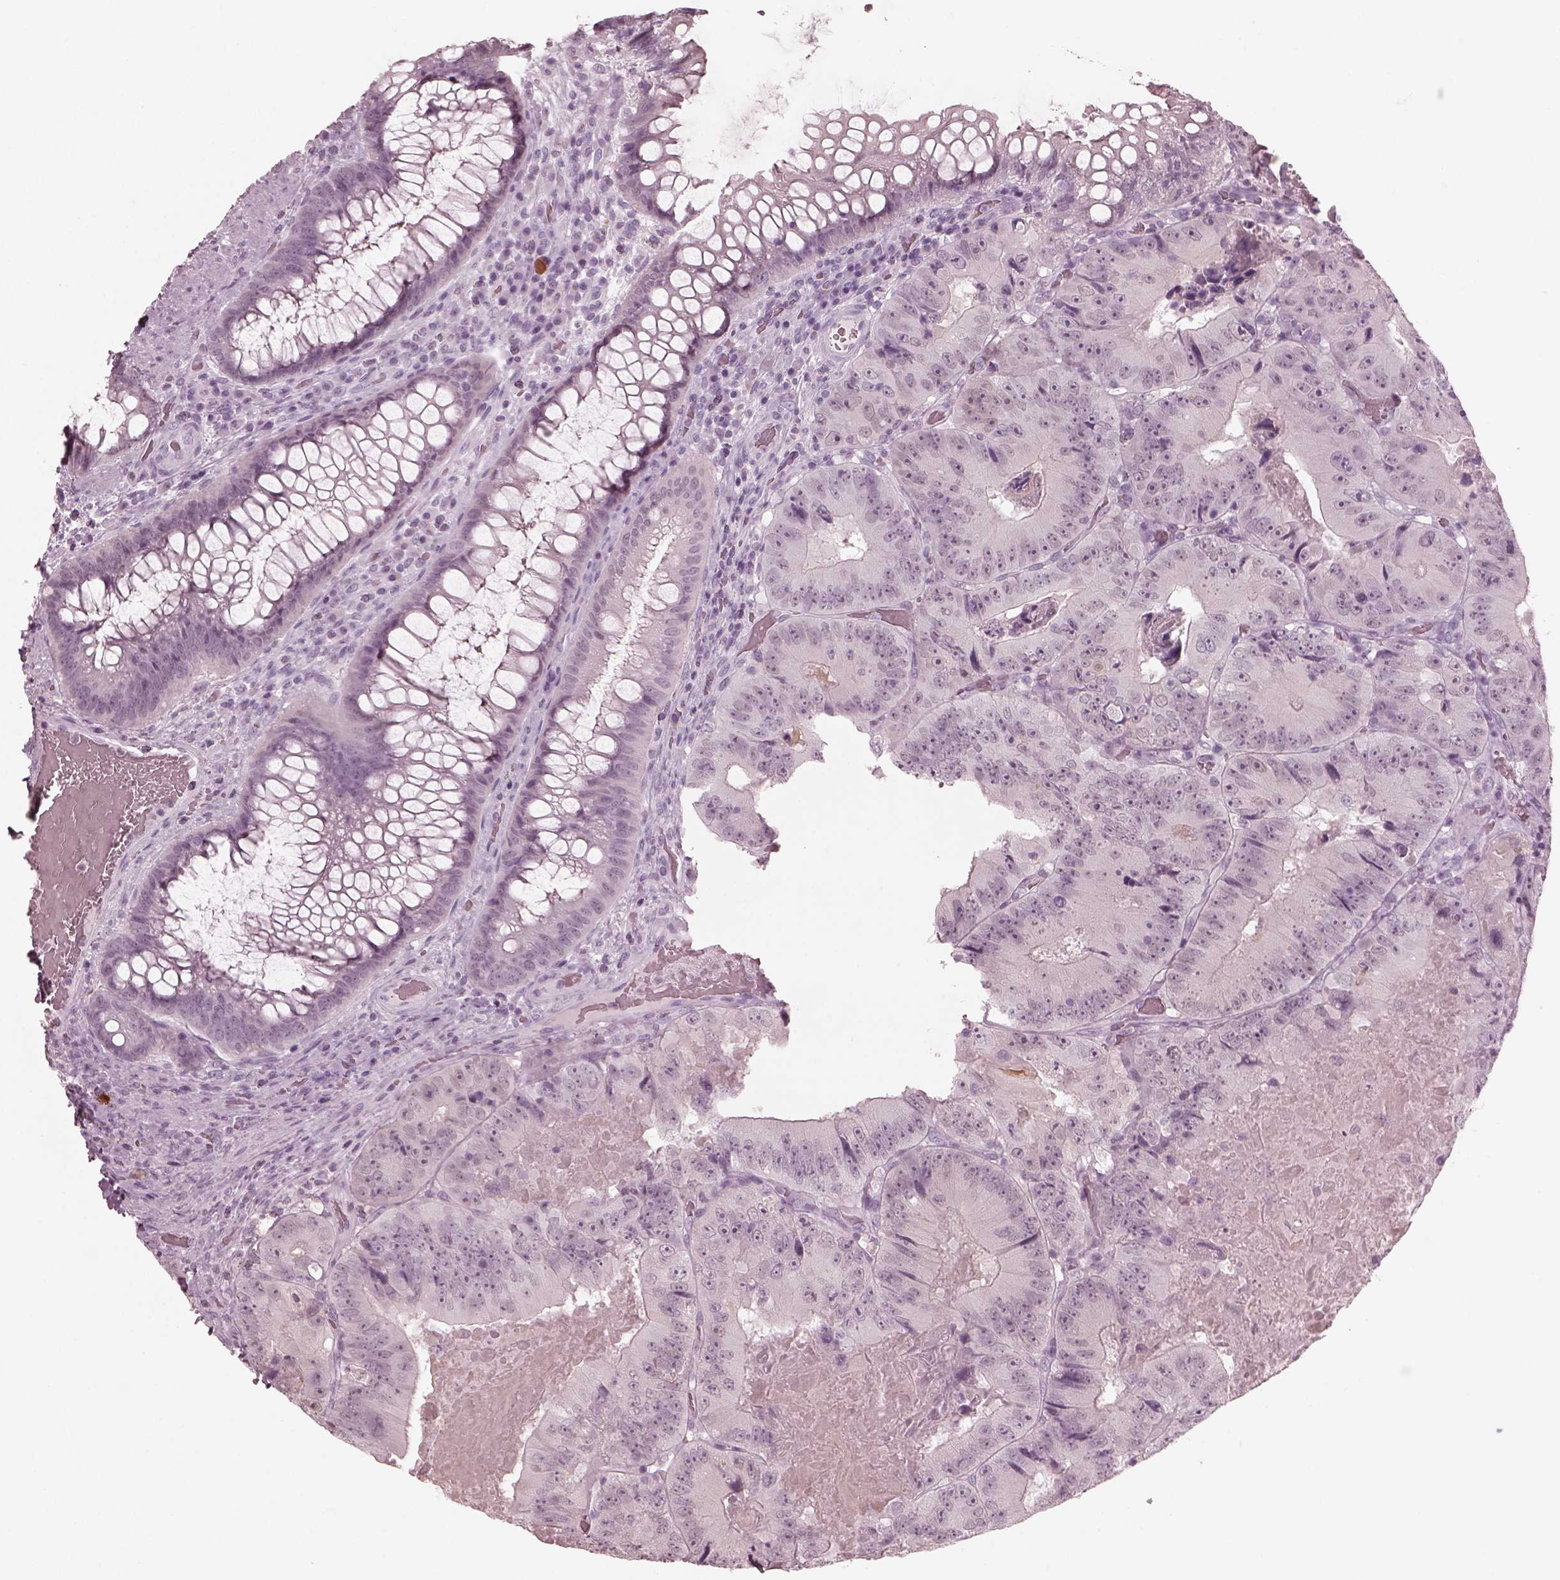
{"staining": {"intensity": "negative", "quantity": "none", "location": "none"}, "tissue": "colorectal cancer", "cell_type": "Tumor cells", "image_type": "cancer", "snomed": [{"axis": "morphology", "description": "Adenocarcinoma, NOS"}, {"axis": "topography", "description": "Colon"}], "caption": "A high-resolution histopathology image shows immunohistochemistry staining of colorectal cancer, which shows no significant staining in tumor cells. (DAB IHC with hematoxylin counter stain).", "gene": "C2orf81", "patient": {"sex": "female", "age": 86}}